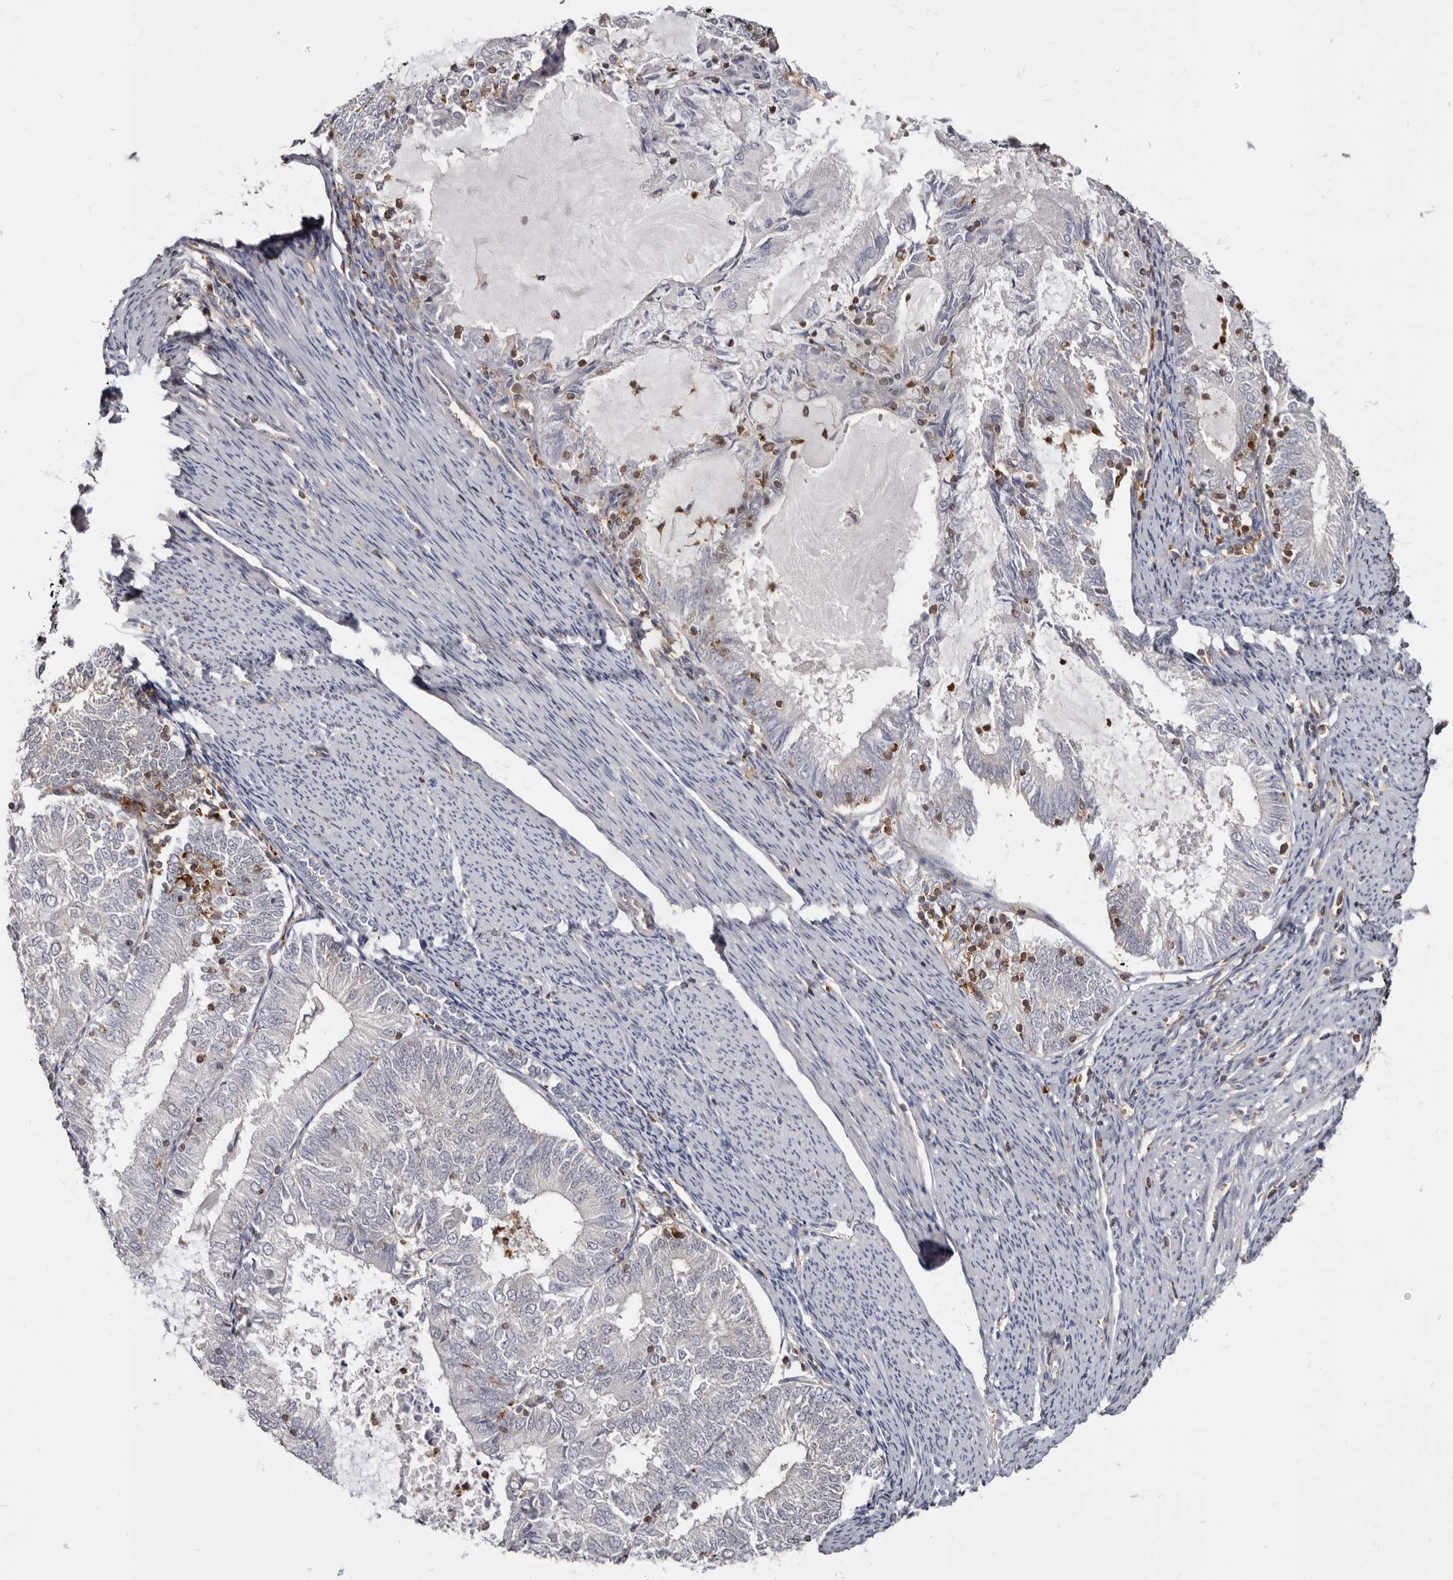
{"staining": {"intensity": "negative", "quantity": "none", "location": "none"}, "tissue": "endometrial cancer", "cell_type": "Tumor cells", "image_type": "cancer", "snomed": [{"axis": "morphology", "description": "Adenocarcinoma, NOS"}, {"axis": "topography", "description": "Endometrium"}], "caption": "A micrograph of human endometrial cancer (adenocarcinoma) is negative for staining in tumor cells. (DAB (3,3'-diaminobenzidine) immunohistochemistry with hematoxylin counter stain).", "gene": "CBL", "patient": {"sex": "female", "age": 57}}